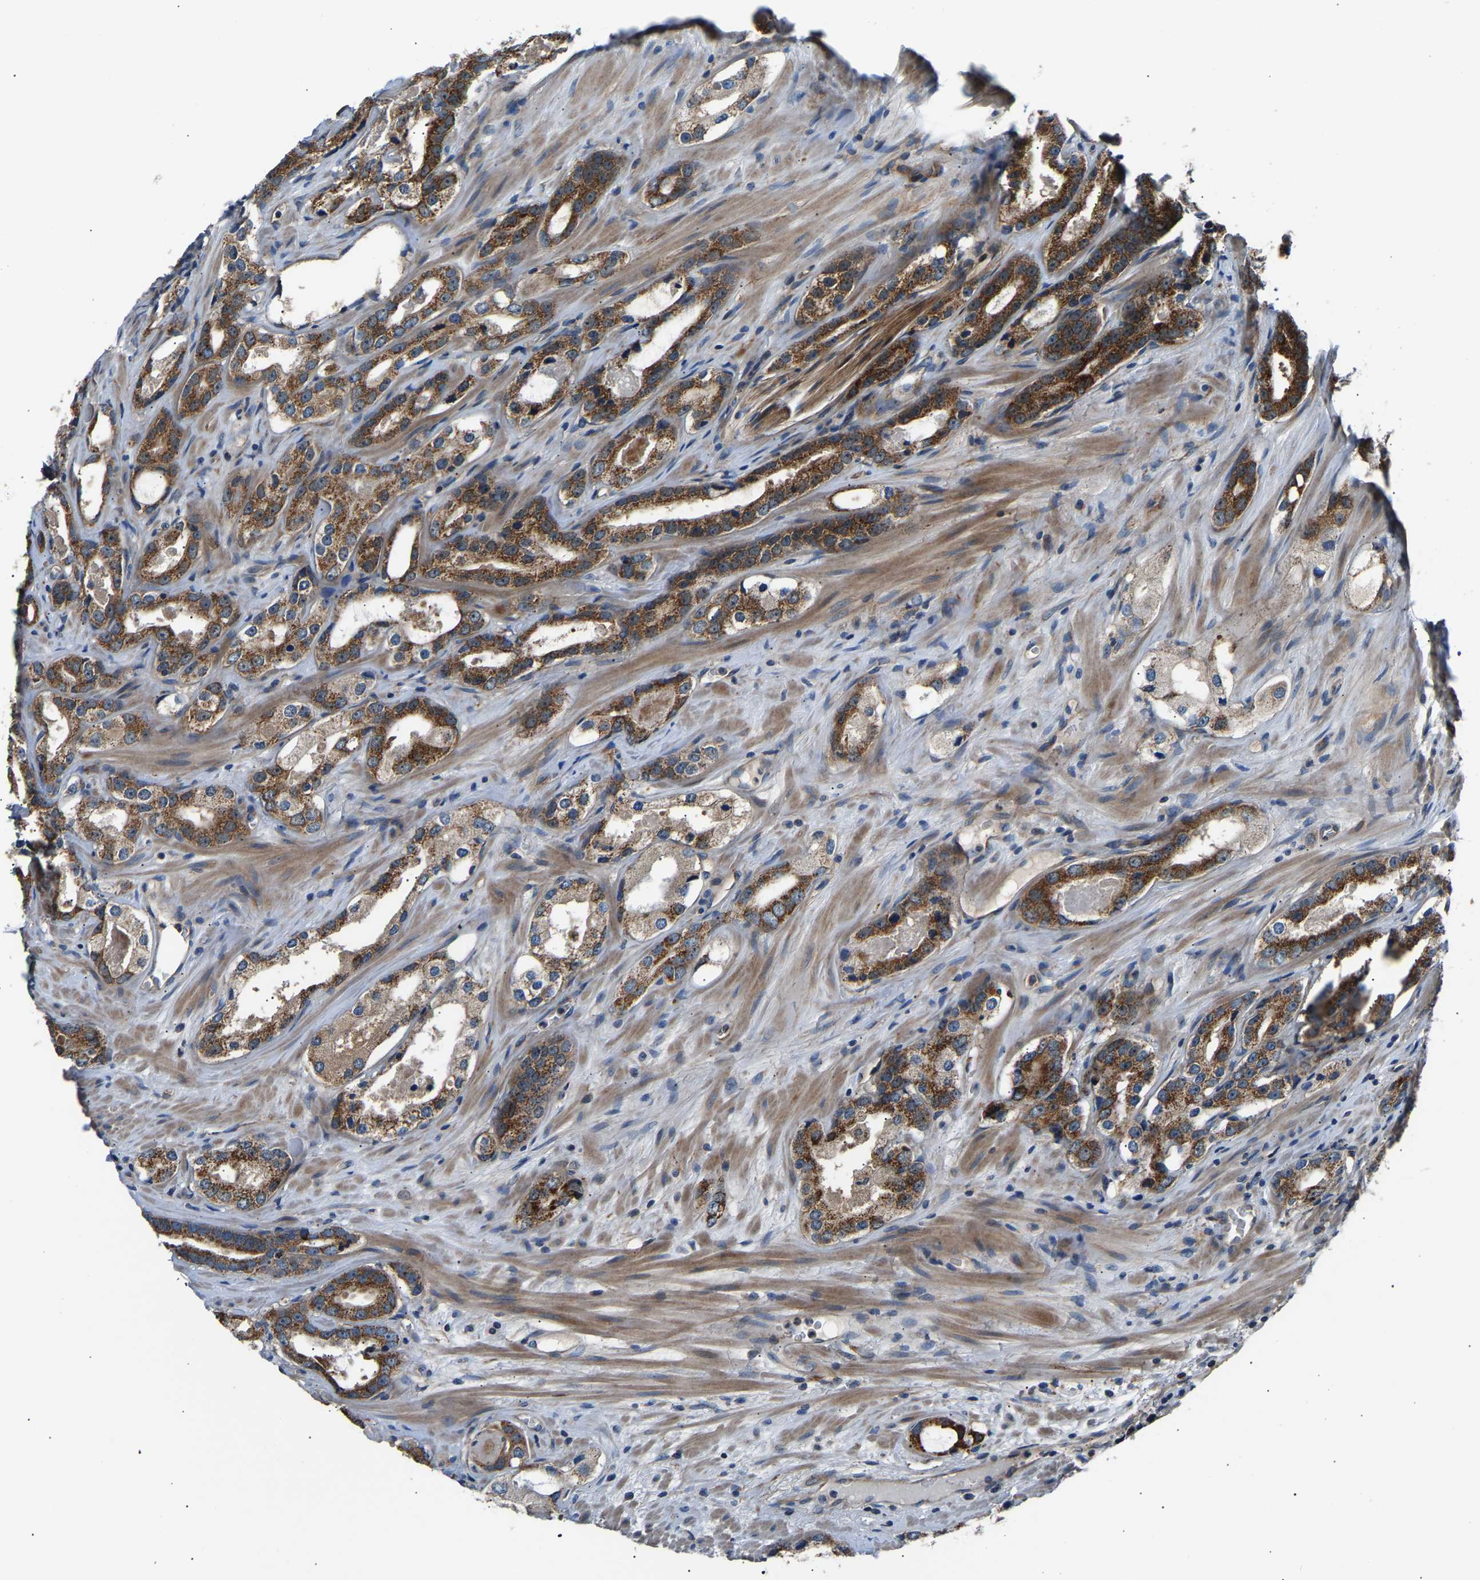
{"staining": {"intensity": "strong", "quantity": ">75%", "location": "cytoplasmic/membranous"}, "tissue": "prostate cancer", "cell_type": "Tumor cells", "image_type": "cancer", "snomed": [{"axis": "morphology", "description": "Adenocarcinoma, High grade"}, {"axis": "topography", "description": "Prostate"}], "caption": "Immunohistochemical staining of human prostate high-grade adenocarcinoma displays strong cytoplasmic/membranous protein staining in approximately >75% of tumor cells.", "gene": "GGCT", "patient": {"sex": "male", "age": 63}}